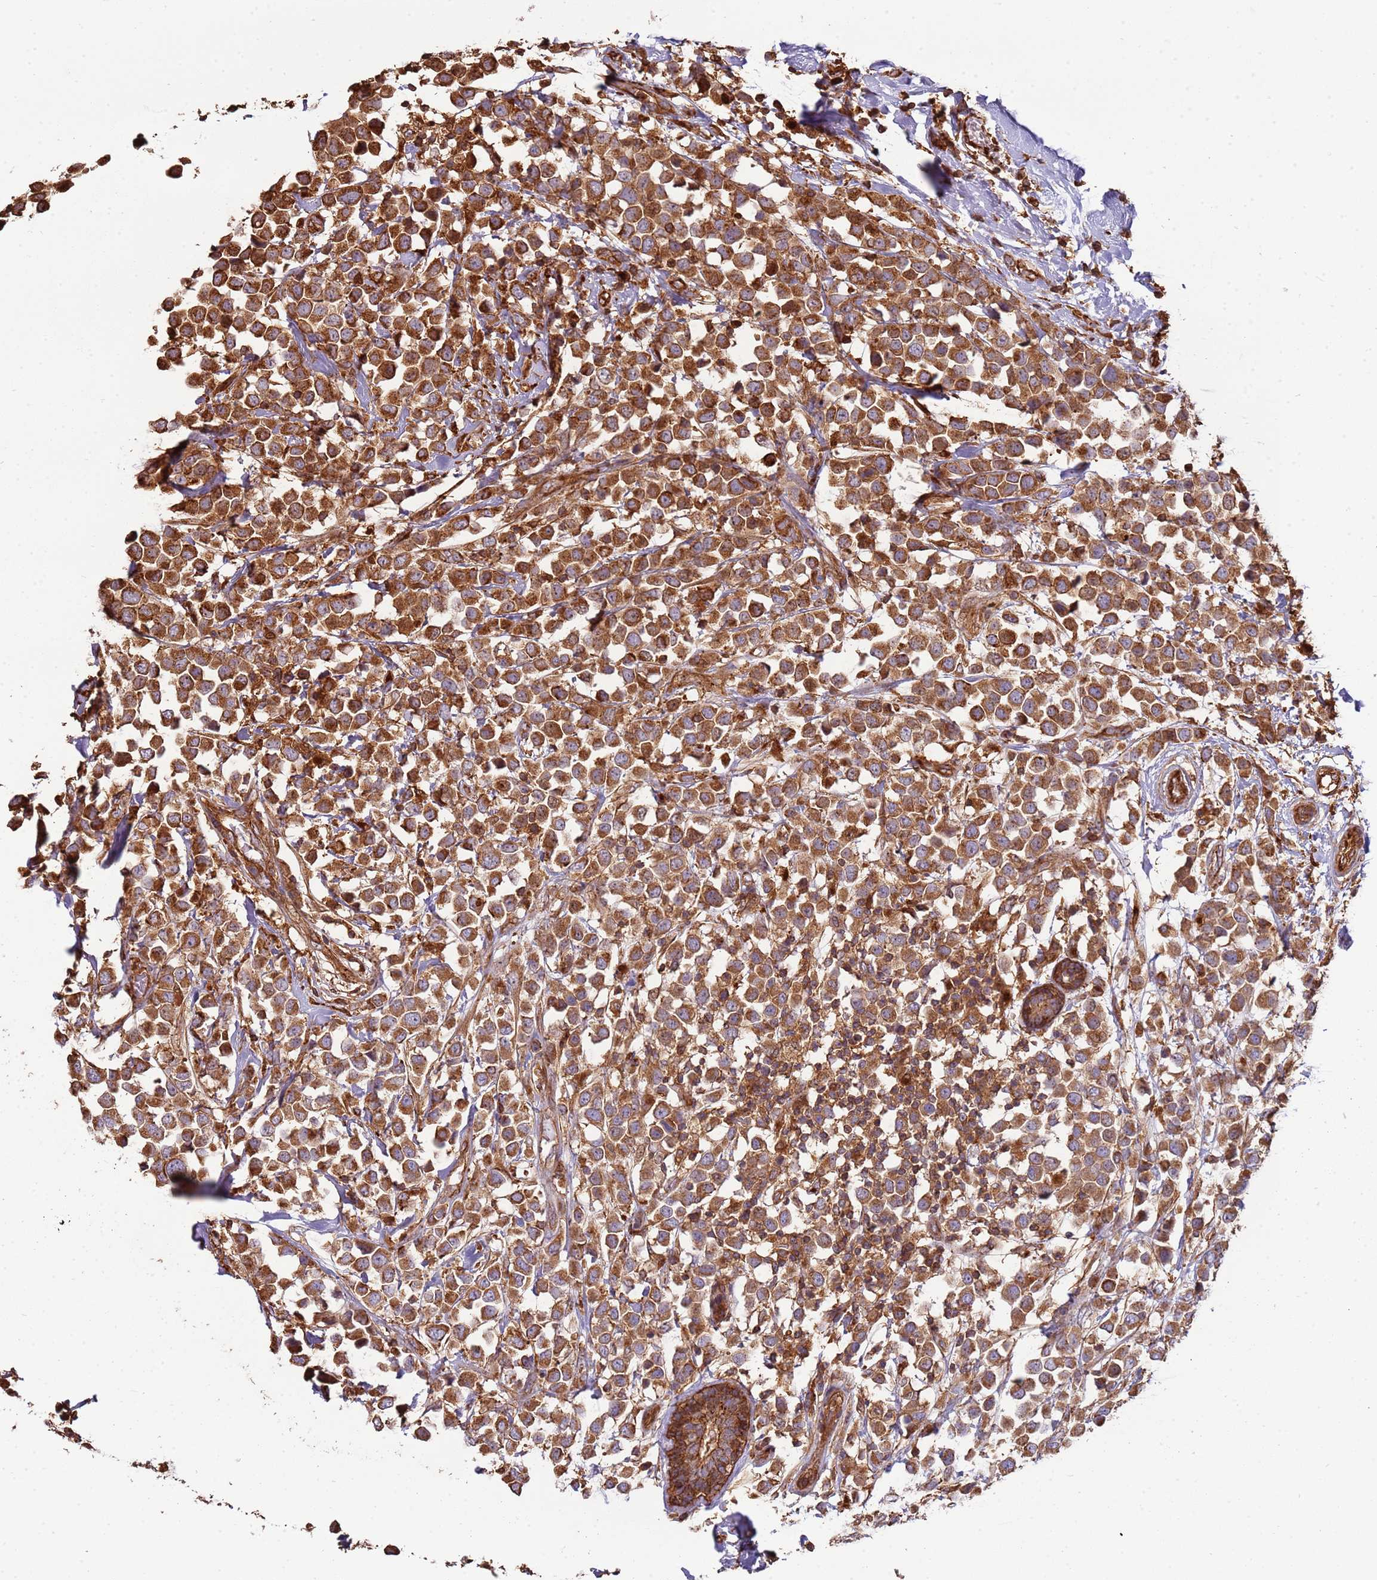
{"staining": {"intensity": "strong", "quantity": ">75%", "location": "cytoplasmic/membranous"}, "tissue": "breast cancer", "cell_type": "Tumor cells", "image_type": "cancer", "snomed": [{"axis": "morphology", "description": "Duct carcinoma"}, {"axis": "topography", "description": "Breast"}], "caption": "Immunohistochemical staining of human breast cancer shows high levels of strong cytoplasmic/membranous expression in about >75% of tumor cells.", "gene": "NDUFAF4", "patient": {"sex": "female", "age": 61}}